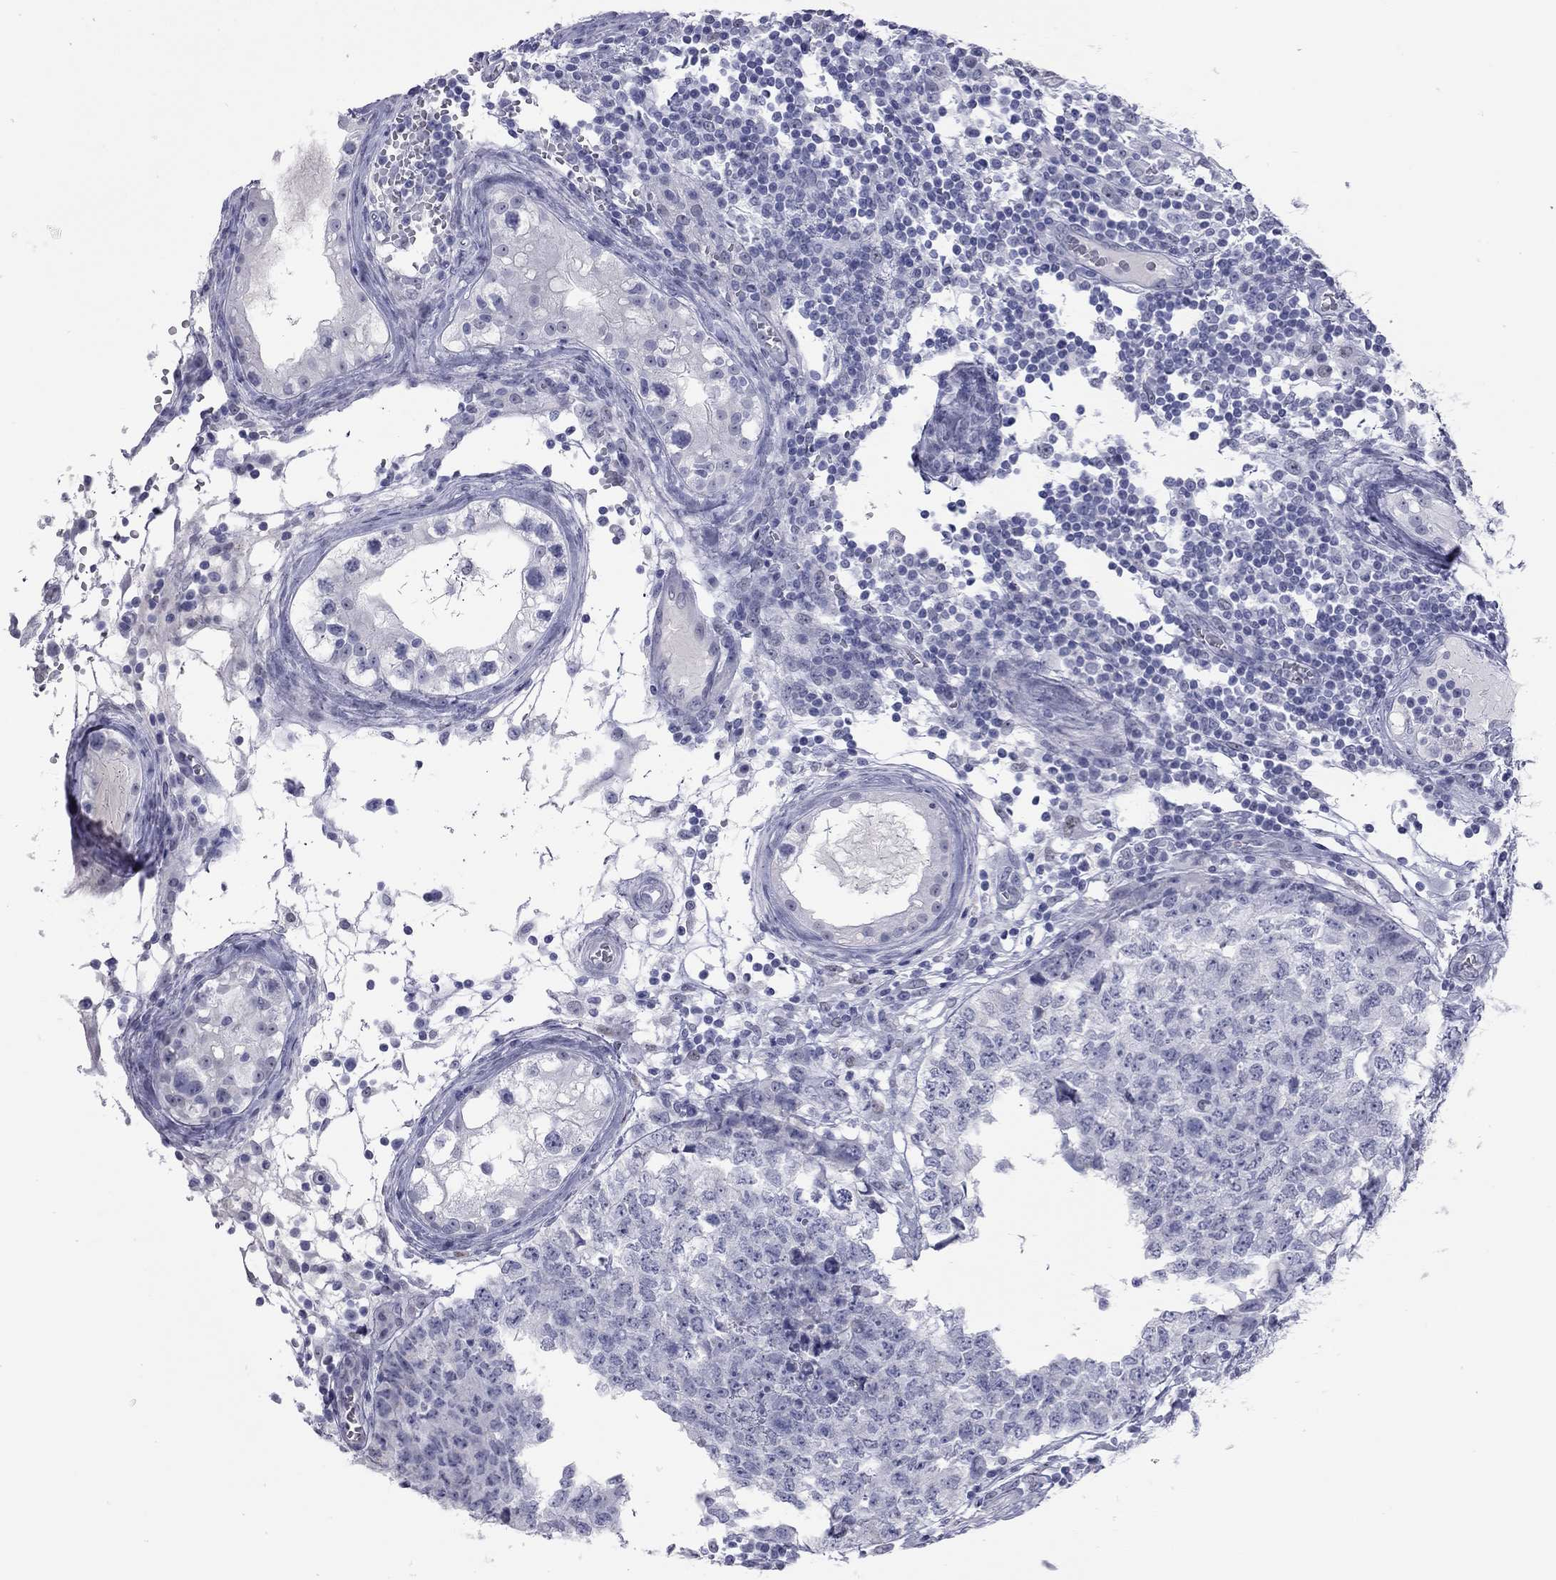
{"staining": {"intensity": "negative", "quantity": "none", "location": "none"}, "tissue": "testis cancer", "cell_type": "Tumor cells", "image_type": "cancer", "snomed": [{"axis": "morphology", "description": "Carcinoma, Embryonal, NOS"}, {"axis": "topography", "description": "Testis"}], "caption": "Immunohistochemistry (IHC) of testis cancer exhibits no expression in tumor cells.", "gene": "AK8", "patient": {"sex": "male", "age": 23}}